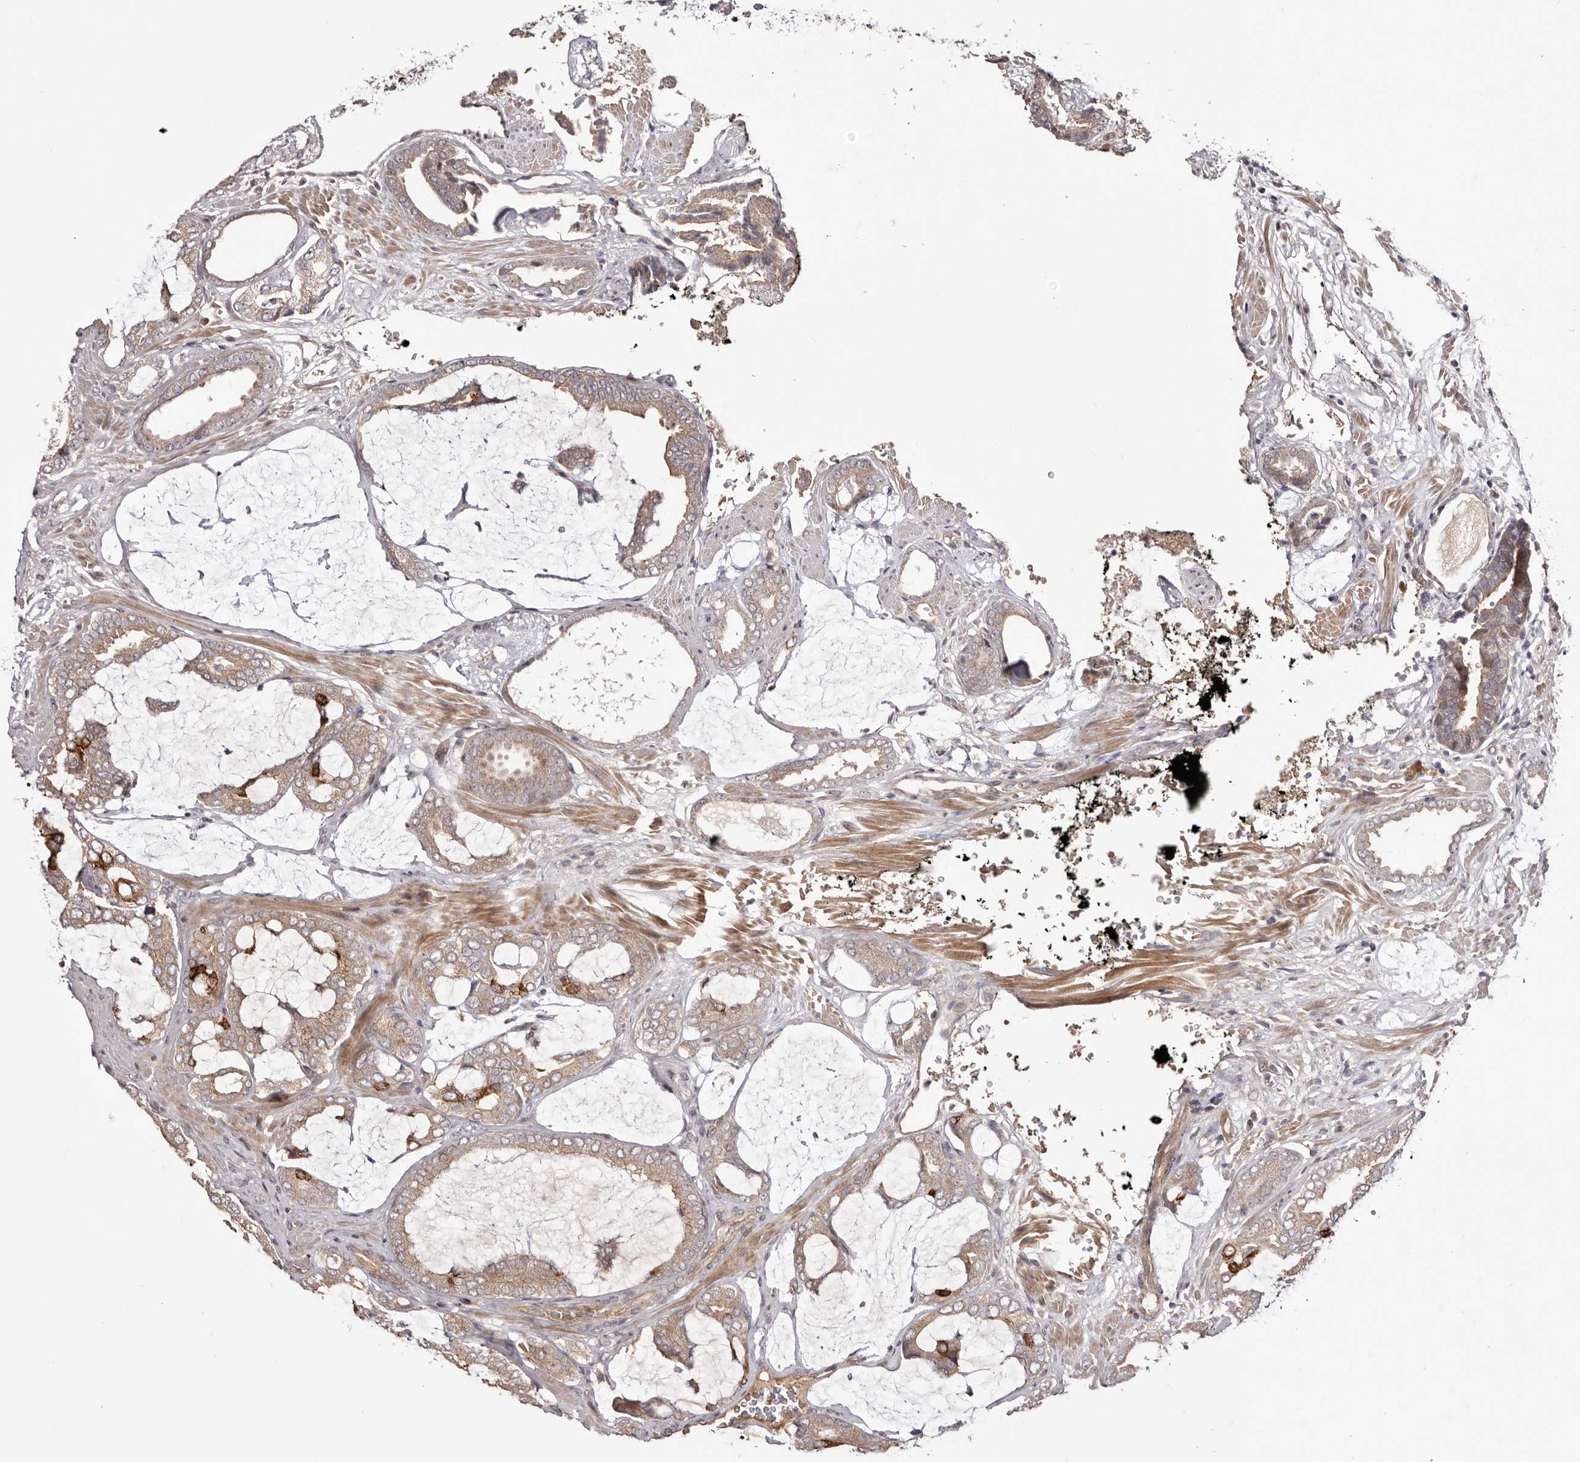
{"staining": {"intensity": "weak", "quantity": ">75%", "location": "cytoplasmic/membranous"}, "tissue": "prostate cancer", "cell_type": "Tumor cells", "image_type": "cancer", "snomed": [{"axis": "morphology", "description": "Adenocarcinoma, Low grade"}, {"axis": "topography", "description": "Prostate"}], "caption": "Low-grade adenocarcinoma (prostate) stained with a brown dye exhibits weak cytoplasmic/membranous positive positivity in about >75% of tumor cells.", "gene": "EGR3", "patient": {"sex": "male", "age": 71}}